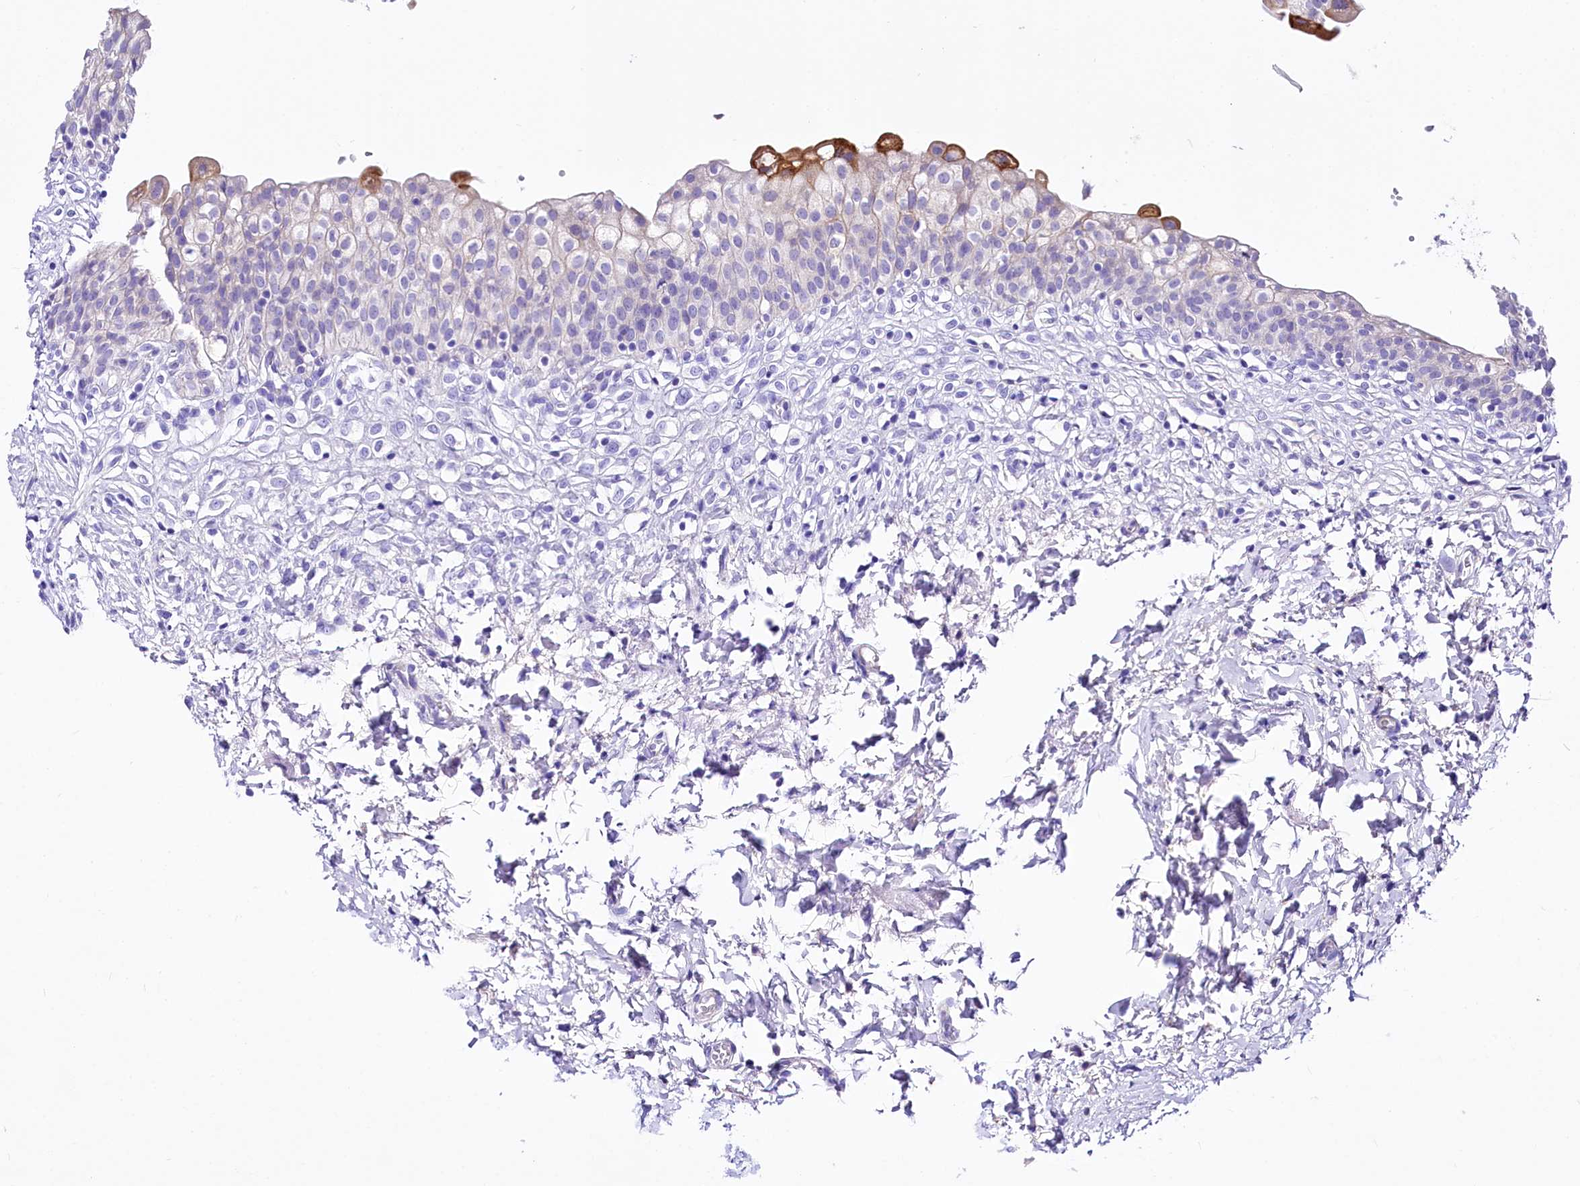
{"staining": {"intensity": "moderate", "quantity": "<25%", "location": "cytoplasmic/membranous"}, "tissue": "urinary bladder", "cell_type": "Urothelial cells", "image_type": "normal", "snomed": [{"axis": "morphology", "description": "Normal tissue, NOS"}, {"axis": "topography", "description": "Urinary bladder"}], "caption": "Protein staining demonstrates moderate cytoplasmic/membranous expression in approximately <25% of urothelial cells in unremarkable urinary bladder.", "gene": "A2ML1", "patient": {"sex": "male", "age": 55}}